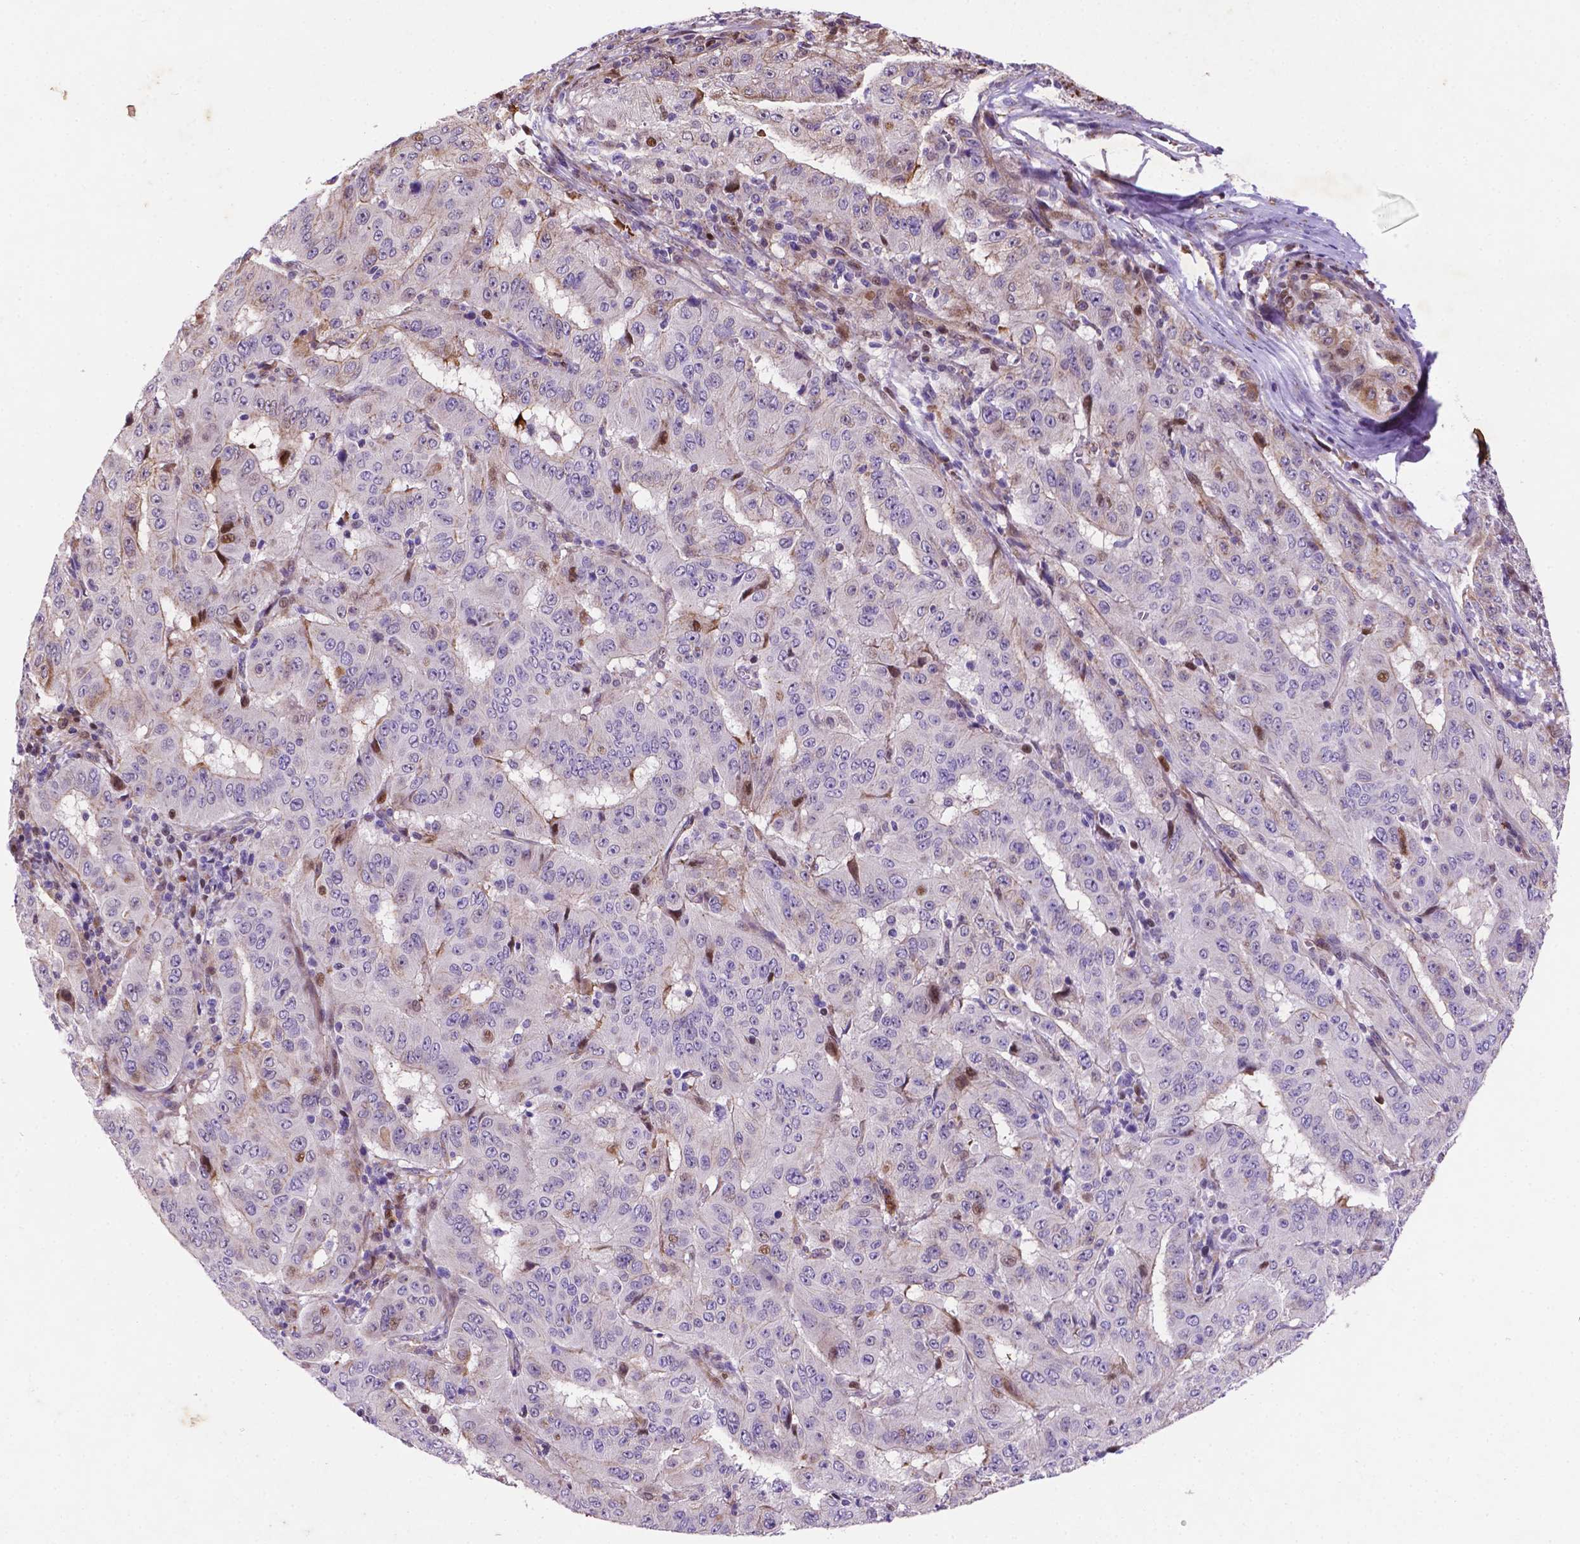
{"staining": {"intensity": "moderate", "quantity": "<25%", "location": "nuclear"}, "tissue": "pancreatic cancer", "cell_type": "Tumor cells", "image_type": "cancer", "snomed": [{"axis": "morphology", "description": "Adenocarcinoma, NOS"}, {"axis": "topography", "description": "Pancreas"}], "caption": "Protein expression analysis of adenocarcinoma (pancreatic) exhibits moderate nuclear positivity in approximately <25% of tumor cells.", "gene": "TM4SF20", "patient": {"sex": "male", "age": 63}}